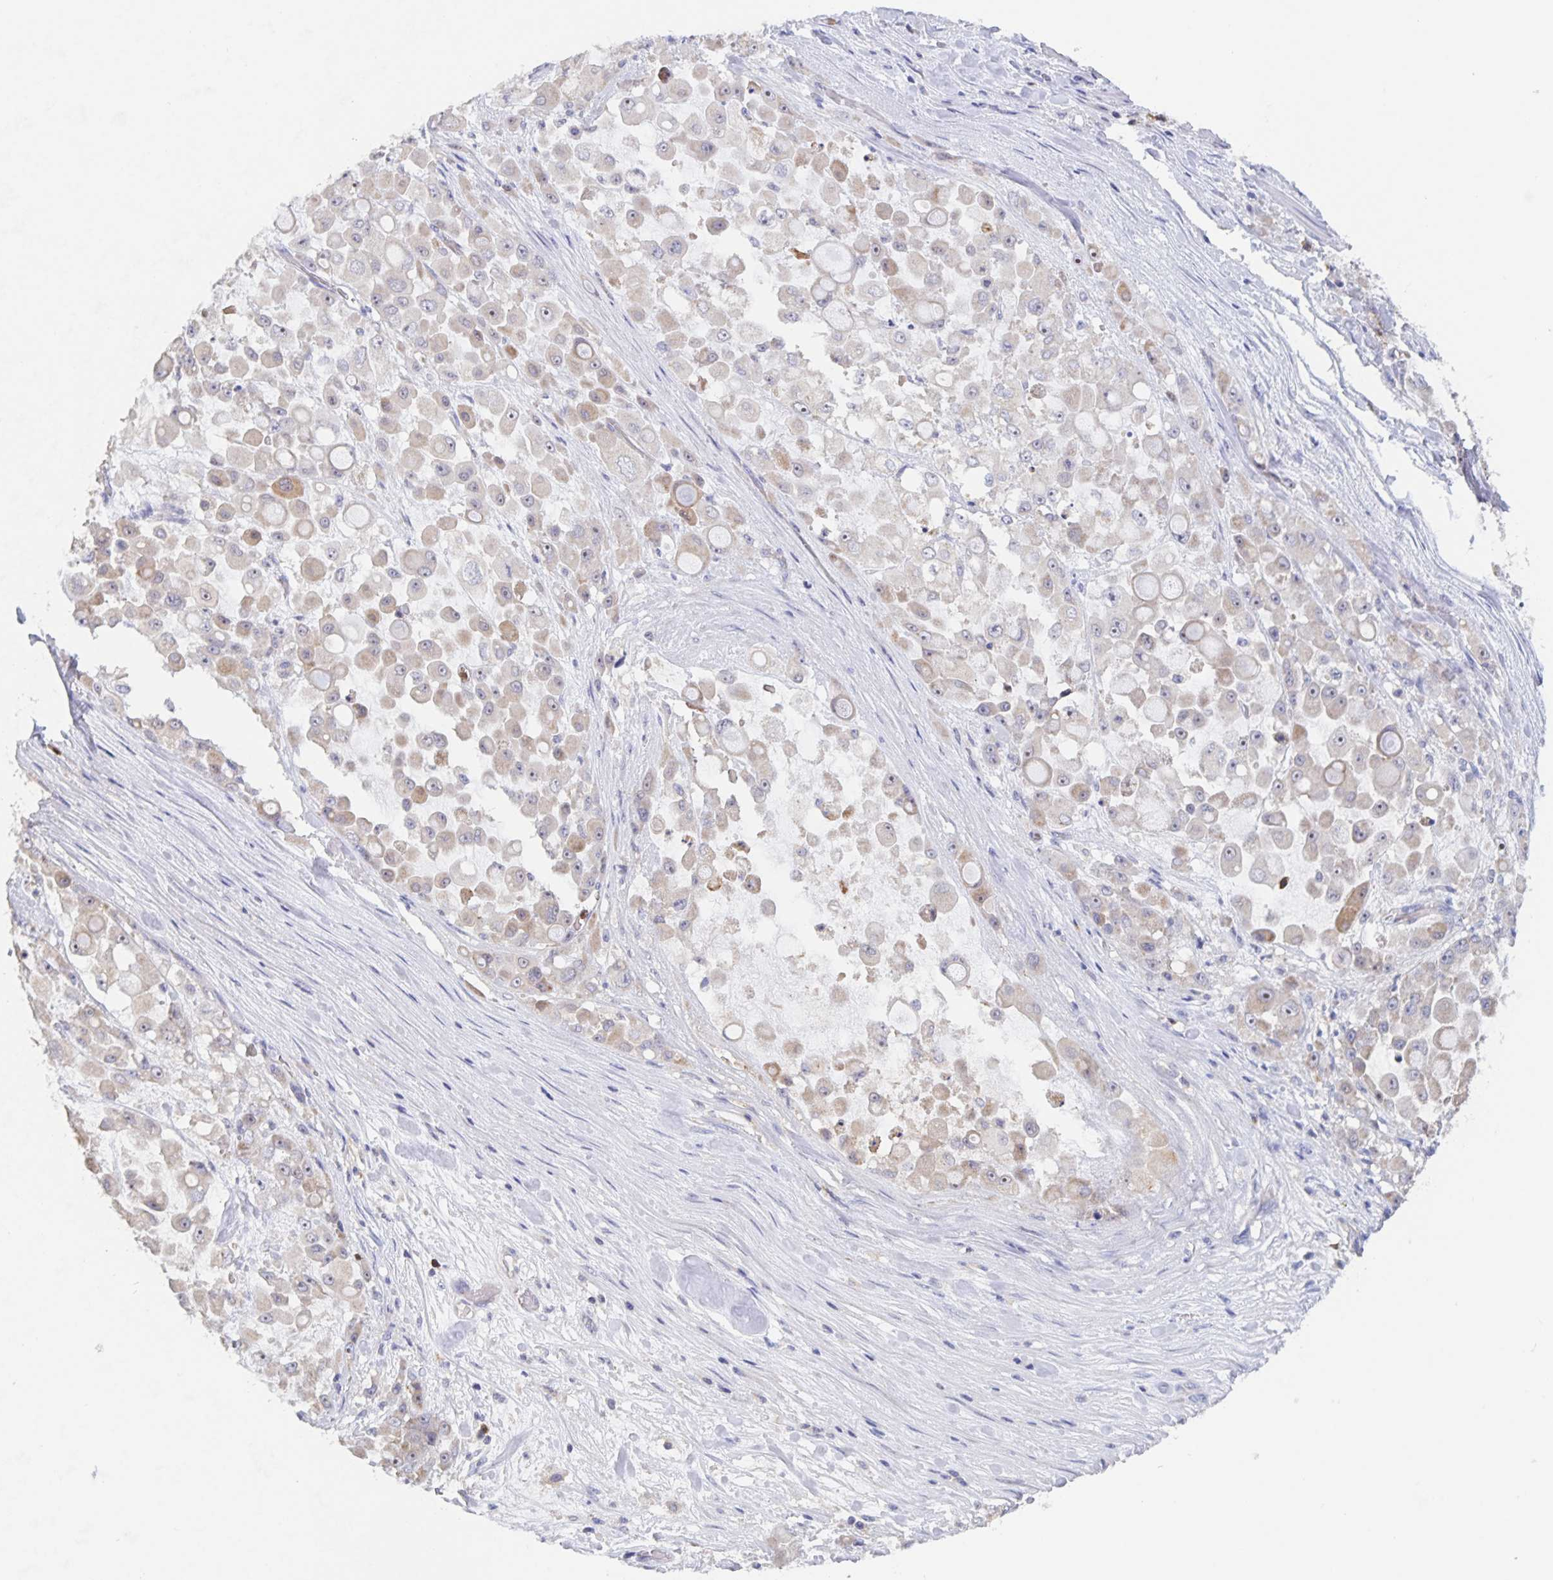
{"staining": {"intensity": "weak", "quantity": "<25%", "location": "cytoplasmic/membranous"}, "tissue": "stomach cancer", "cell_type": "Tumor cells", "image_type": "cancer", "snomed": [{"axis": "morphology", "description": "Adenocarcinoma, NOS"}, {"axis": "topography", "description": "Stomach"}], "caption": "Tumor cells show no significant protein expression in stomach cancer (adenocarcinoma).", "gene": "CDC42BPG", "patient": {"sex": "female", "age": 76}}